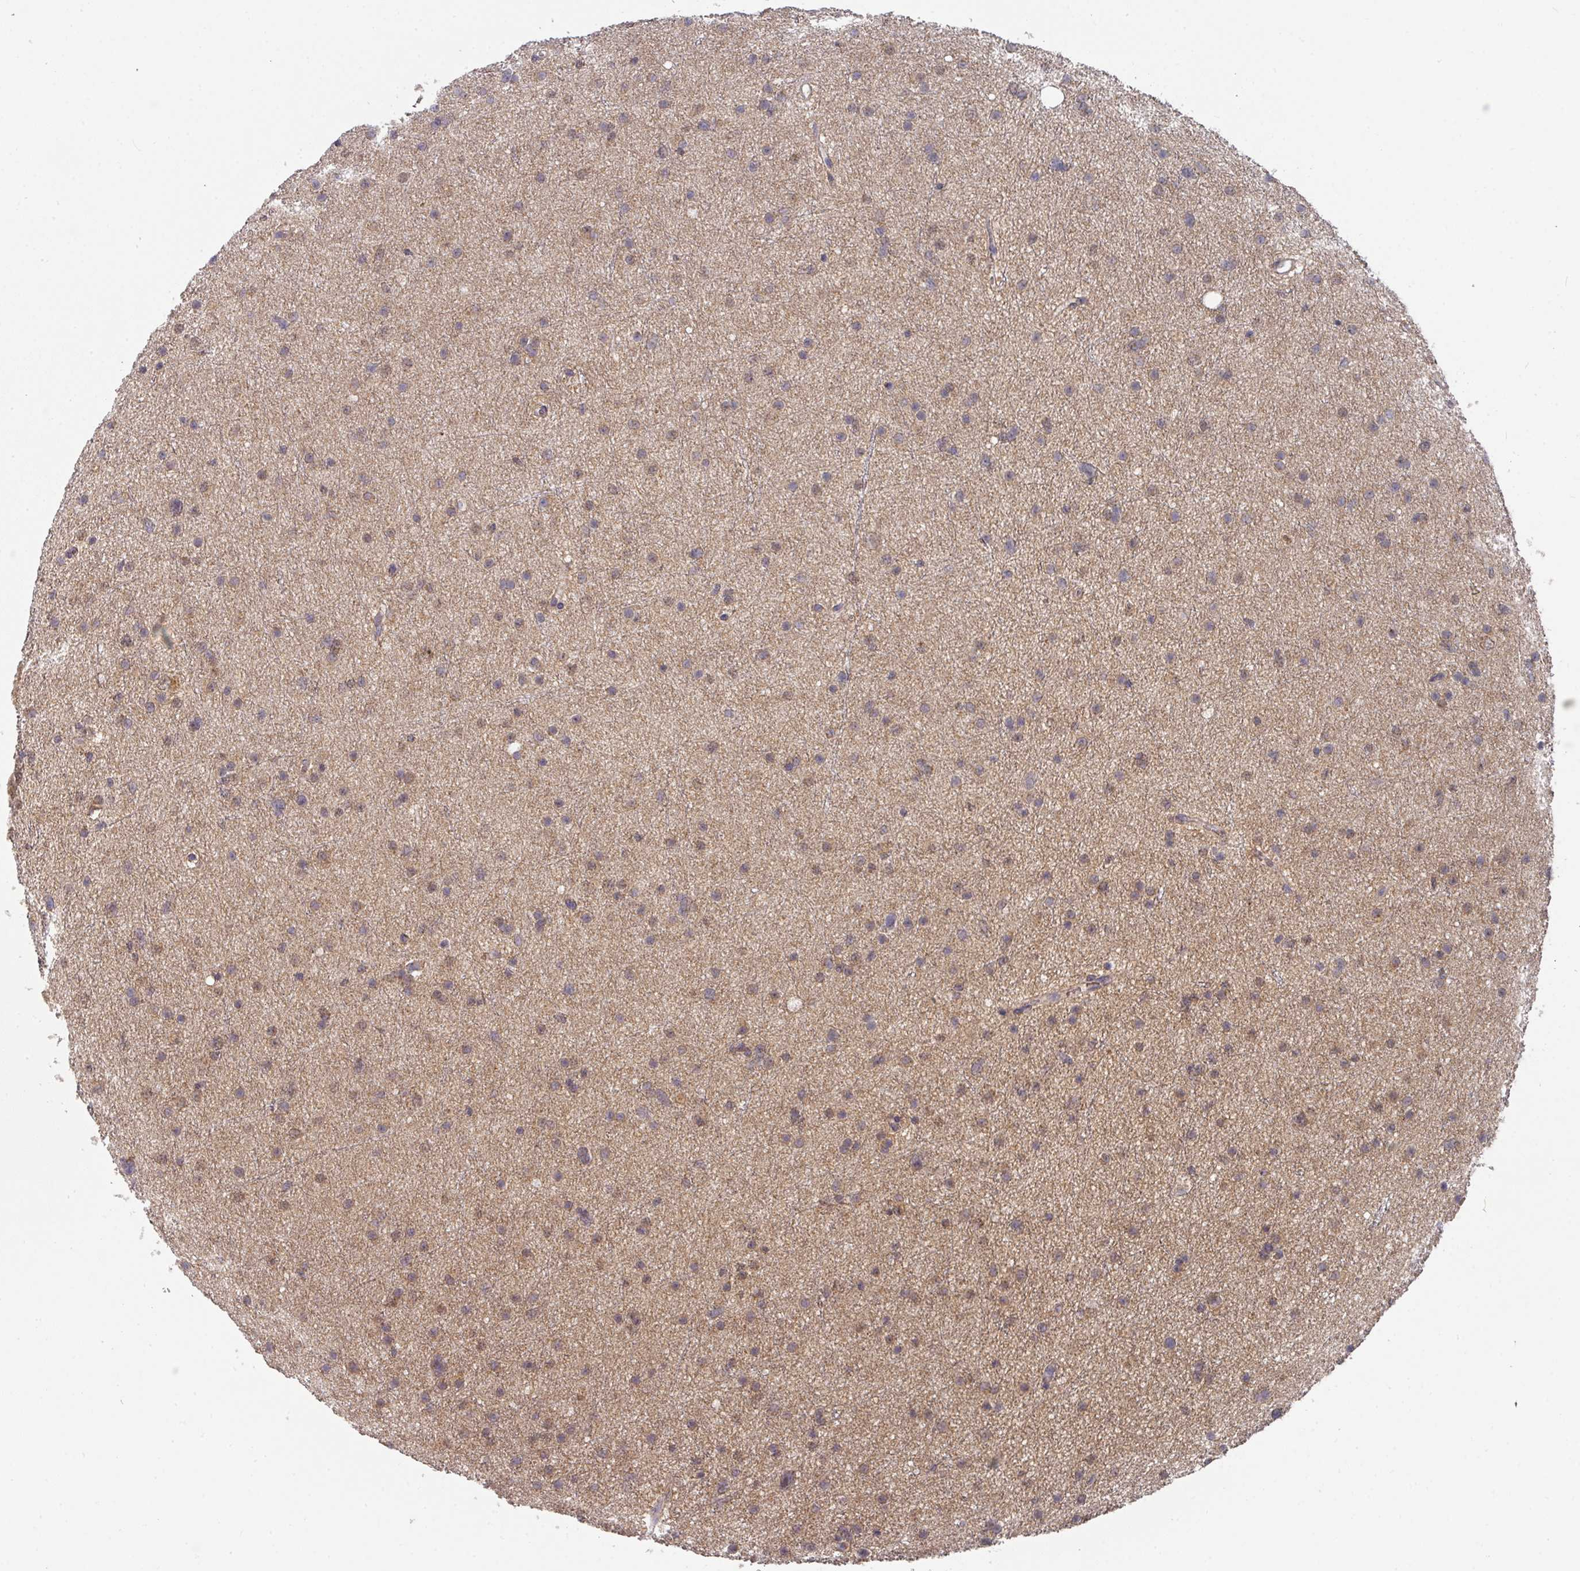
{"staining": {"intensity": "weak", "quantity": "25%-75%", "location": "cytoplasmic/membranous,nuclear"}, "tissue": "glioma", "cell_type": "Tumor cells", "image_type": "cancer", "snomed": [{"axis": "morphology", "description": "Glioma, malignant, Low grade"}, {"axis": "topography", "description": "Cerebral cortex"}], "caption": "Weak cytoplasmic/membranous and nuclear positivity for a protein is appreciated in approximately 25%-75% of tumor cells of malignant glioma (low-grade) using IHC.", "gene": "EXTL3", "patient": {"sex": "female", "age": 39}}